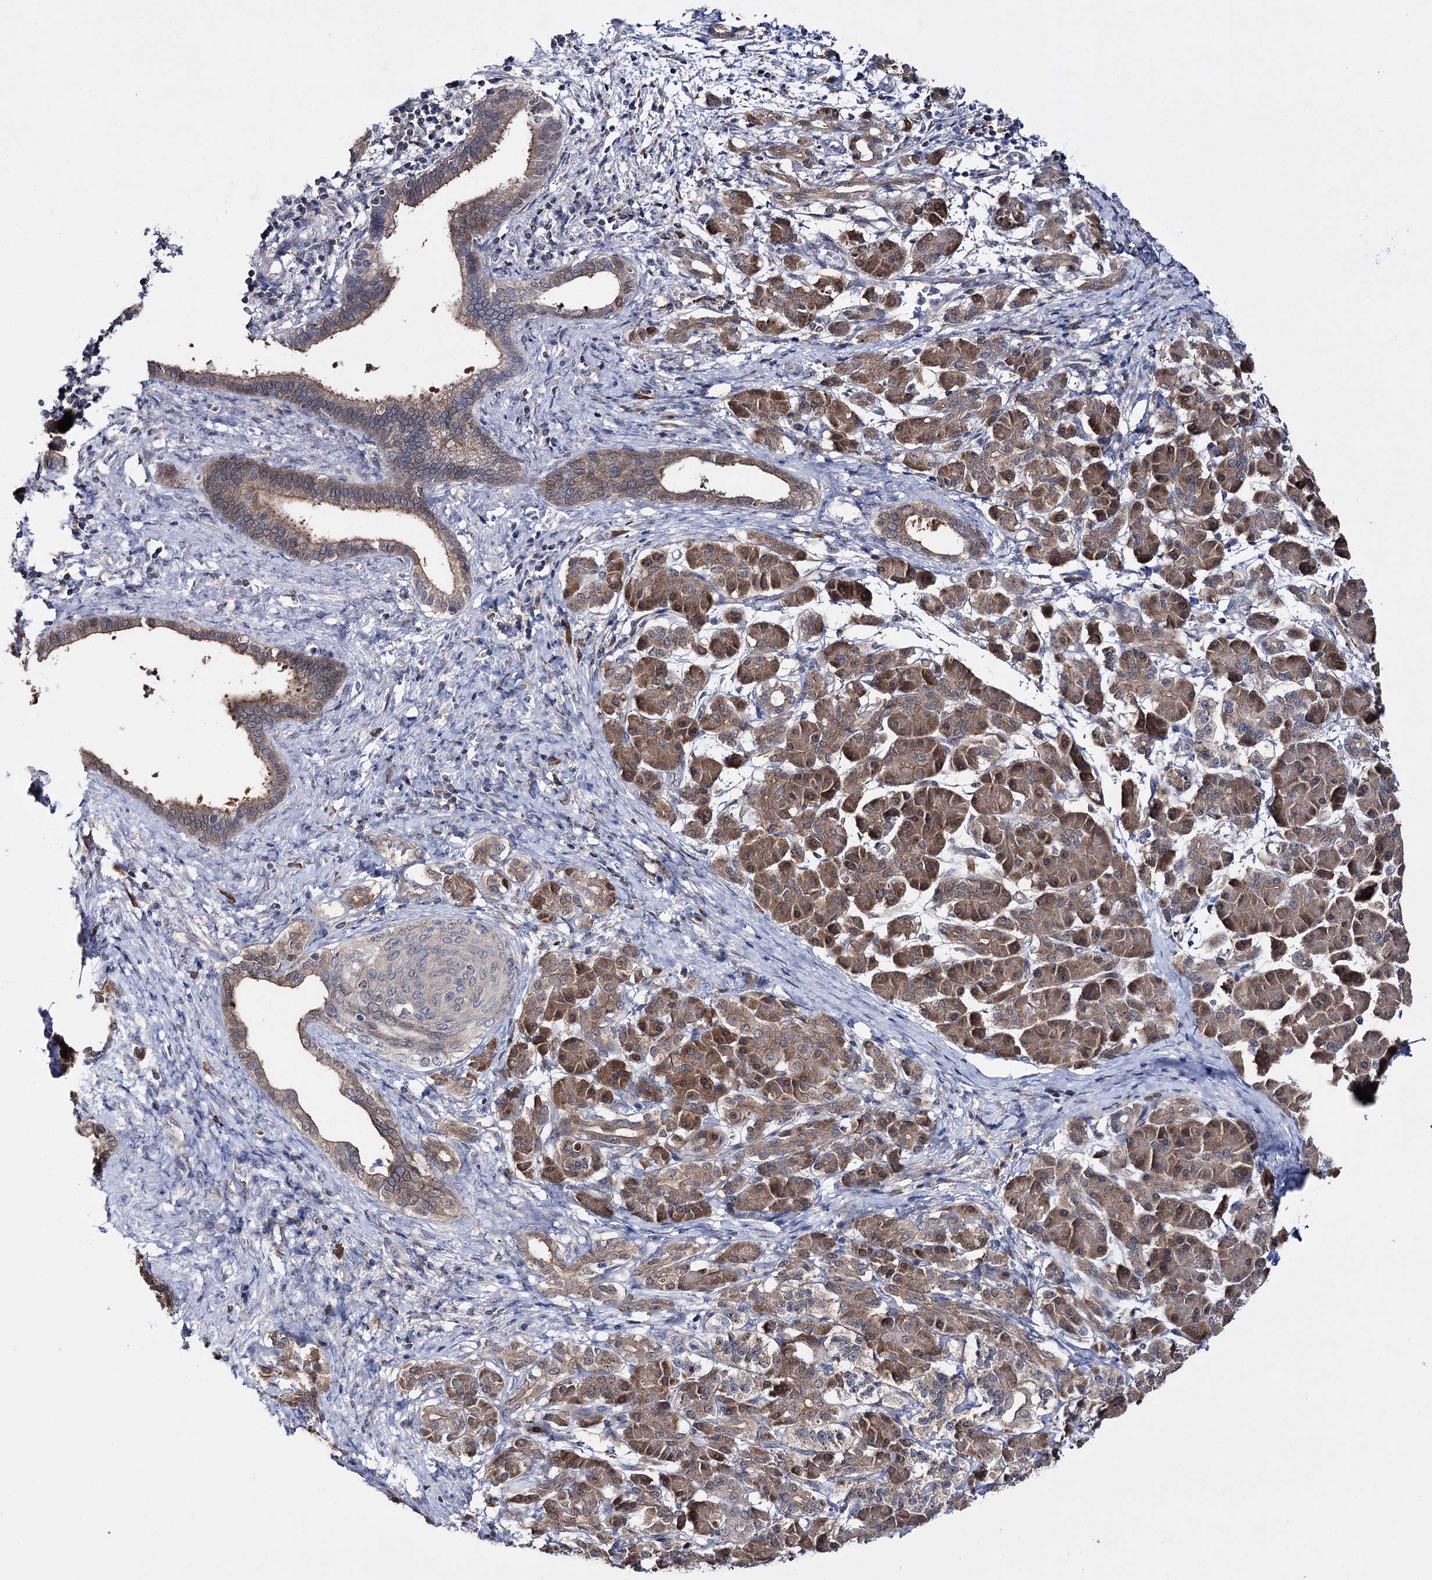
{"staining": {"intensity": "moderate", "quantity": ">75%", "location": "cytoplasmic/membranous"}, "tissue": "pancreatic cancer", "cell_type": "Tumor cells", "image_type": "cancer", "snomed": [{"axis": "morphology", "description": "Adenocarcinoma, NOS"}, {"axis": "topography", "description": "Pancreas"}], "caption": "This micrograph displays immunohistochemistry staining of human adenocarcinoma (pancreatic), with medium moderate cytoplasmic/membranous expression in approximately >75% of tumor cells.", "gene": "PTER", "patient": {"sex": "female", "age": 55}}